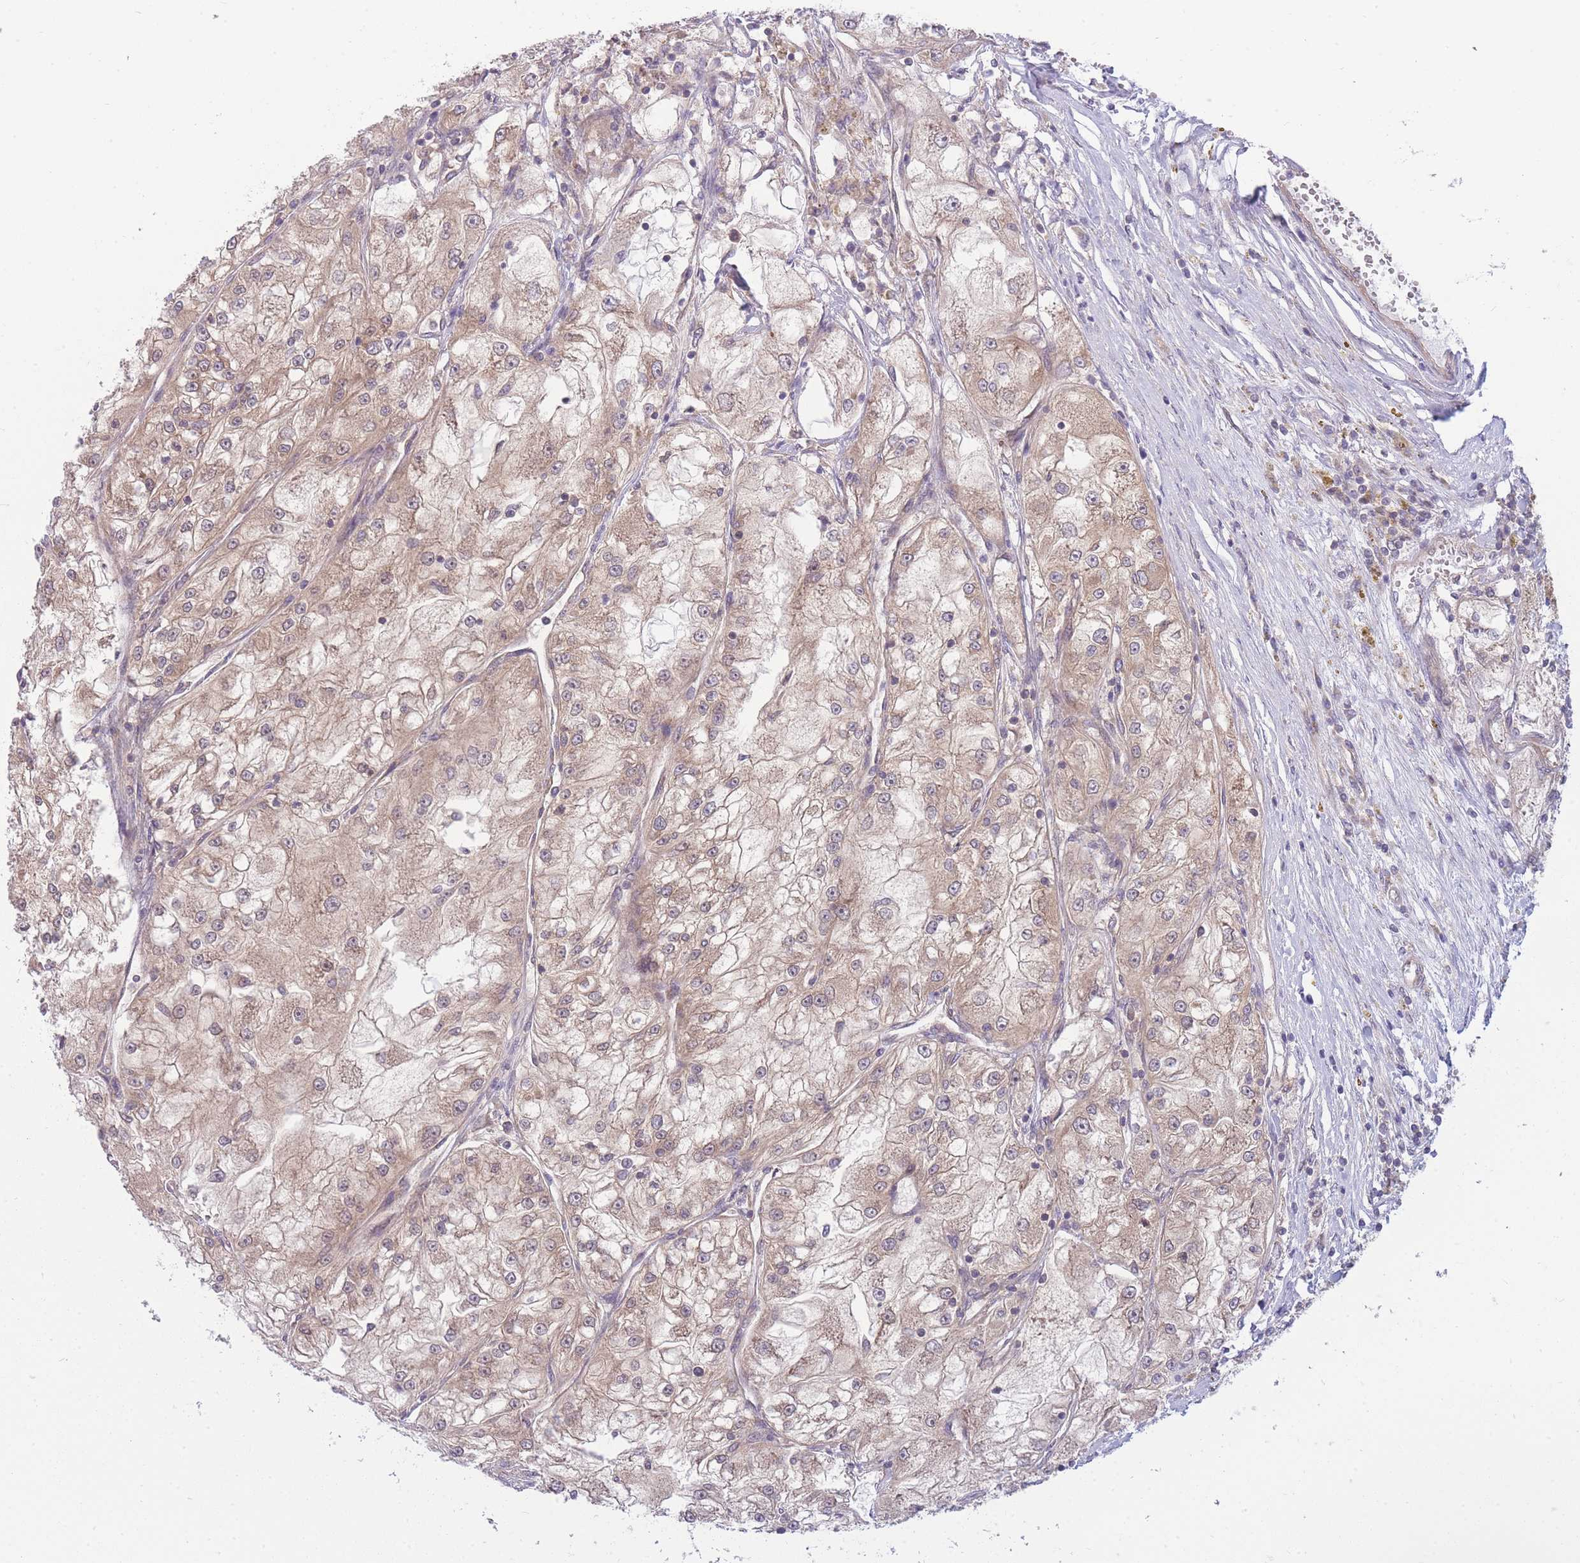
{"staining": {"intensity": "weak", "quantity": ">75%", "location": "cytoplasmic/membranous"}, "tissue": "renal cancer", "cell_type": "Tumor cells", "image_type": "cancer", "snomed": [{"axis": "morphology", "description": "Adenocarcinoma, NOS"}, {"axis": "topography", "description": "Kidney"}], "caption": "This photomicrograph exhibits immunohistochemistry staining of adenocarcinoma (renal), with low weak cytoplasmic/membranous staining in about >75% of tumor cells.", "gene": "PFDN6", "patient": {"sex": "female", "age": 72}}